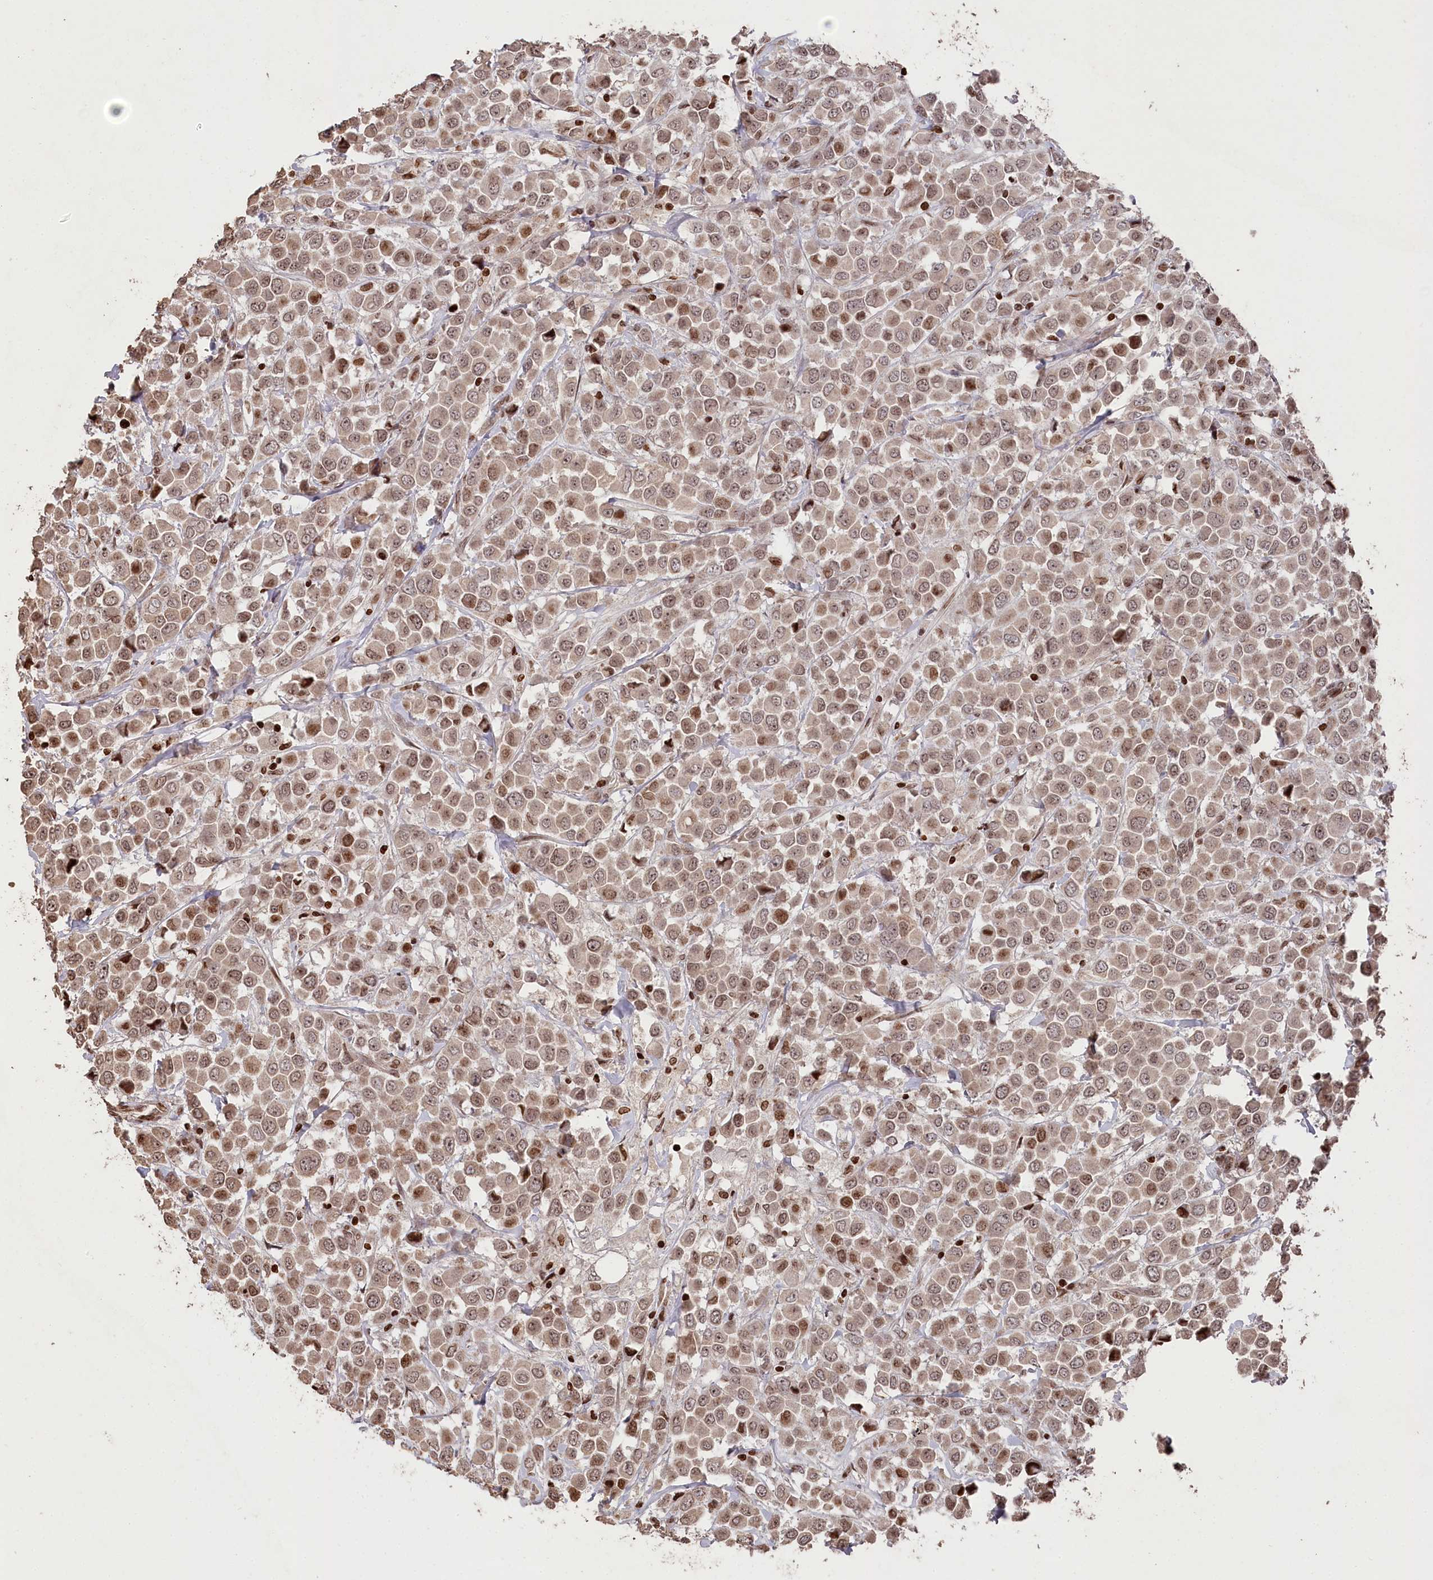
{"staining": {"intensity": "moderate", "quantity": ">75%", "location": "nuclear"}, "tissue": "breast cancer", "cell_type": "Tumor cells", "image_type": "cancer", "snomed": [{"axis": "morphology", "description": "Duct carcinoma"}, {"axis": "topography", "description": "Breast"}], "caption": "The histopathology image shows a brown stain indicating the presence of a protein in the nuclear of tumor cells in breast intraductal carcinoma. The protein of interest is stained brown, and the nuclei are stained in blue (DAB (3,3'-diaminobenzidine) IHC with brightfield microscopy, high magnification).", "gene": "CCSER2", "patient": {"sex": "female", "age": 61}}